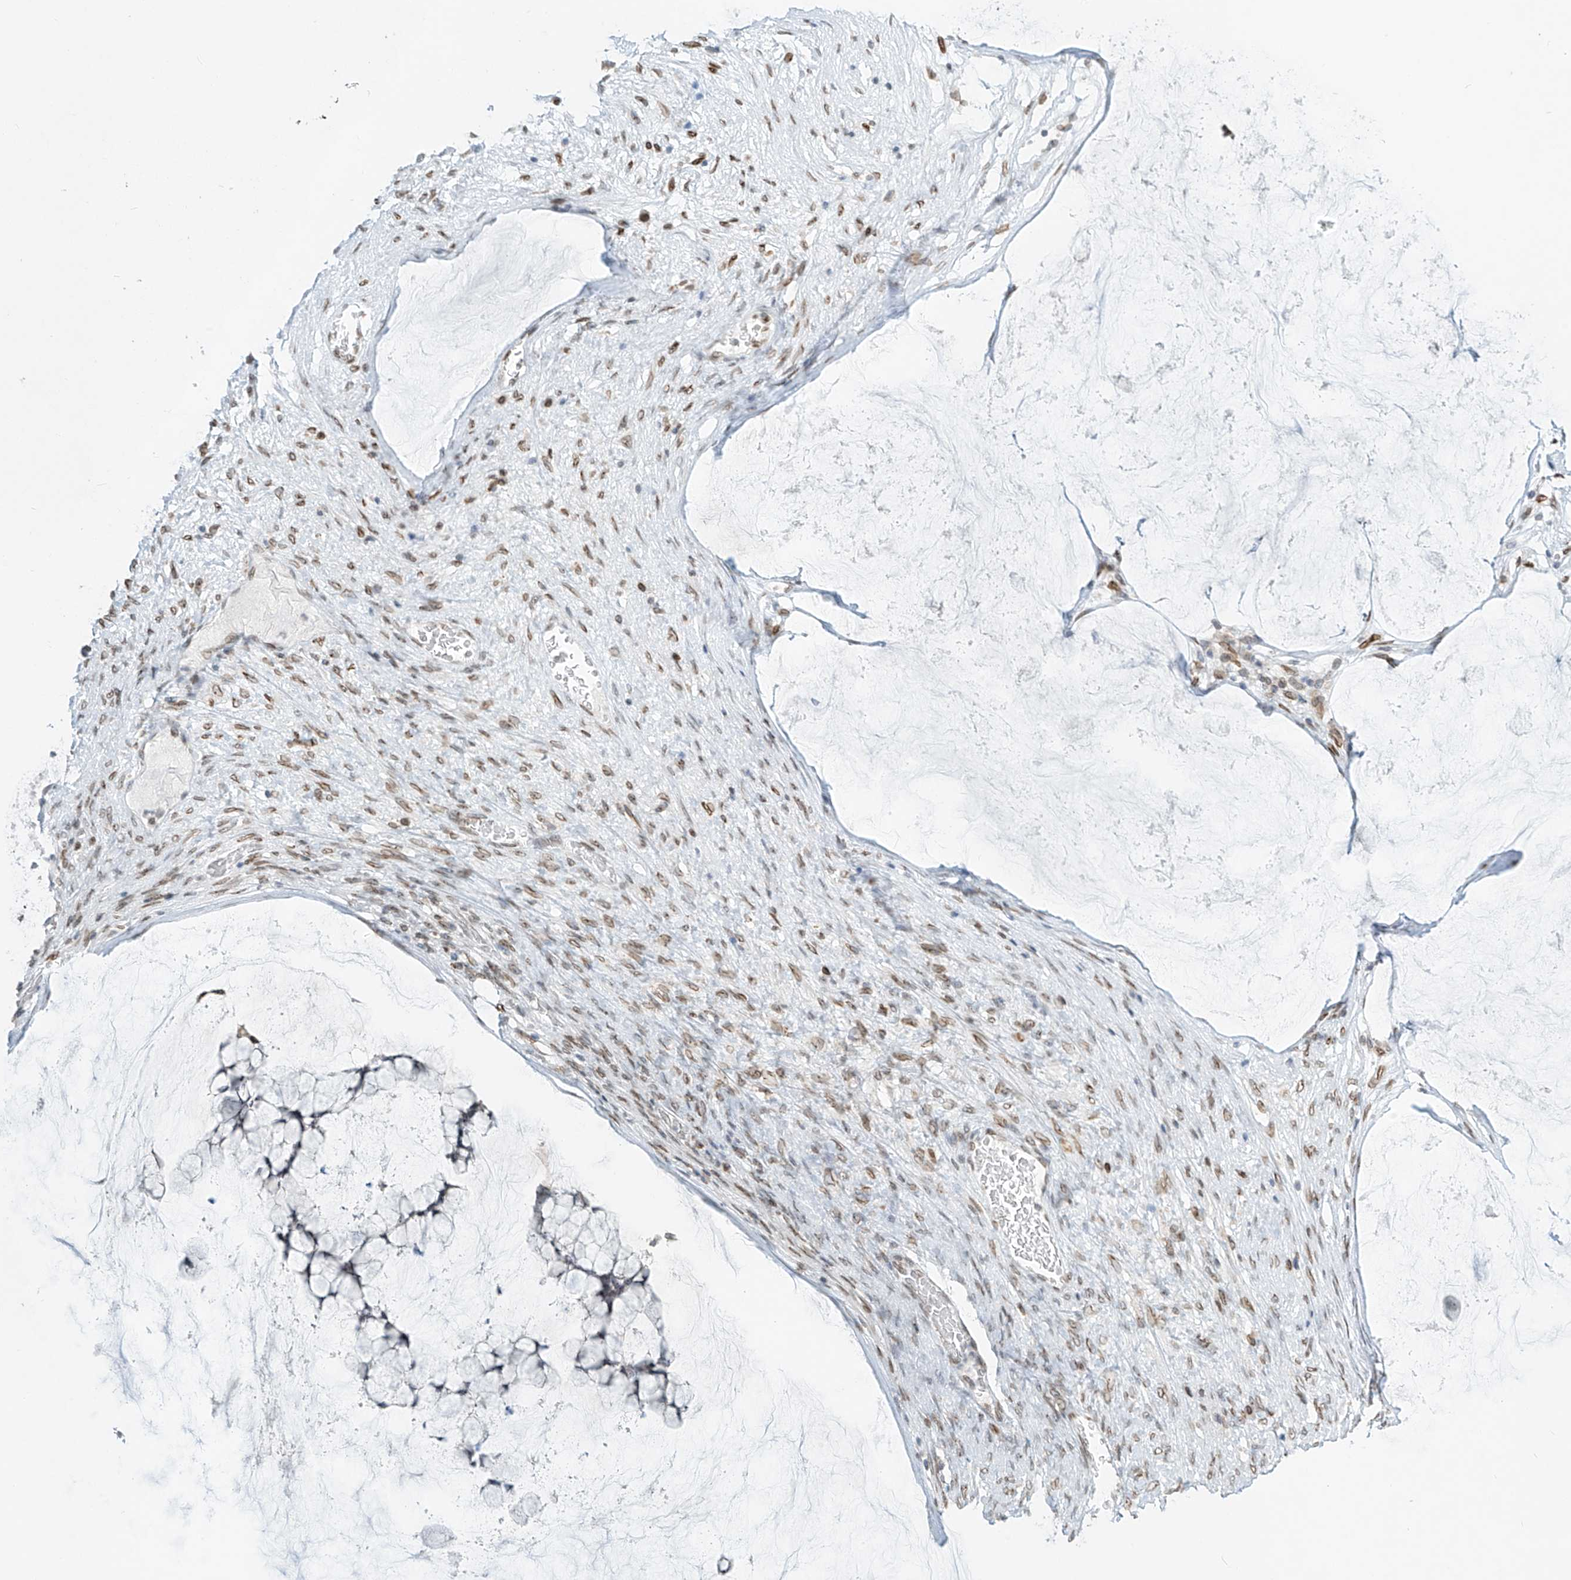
{"staining": {"intensity": "negative", "quantity": "none", "location": "none"}, "tissue": "ovarian cancer", "cell_type": "Tumor cells", "image_type": "cancer", "snomed": [{"axis": "morphology", "description": "Cystadenocarcinoma, mucinous, NOS"}, {"axis": "topography", "description": "Ovary"}], "caption": "Histopathology image shows no significant protein expression in tumor cells of mucinous cystadenocarcinoma (ovarian).", "gene": "SAMD15", "patient": {"sex": "female", "age": 42}}